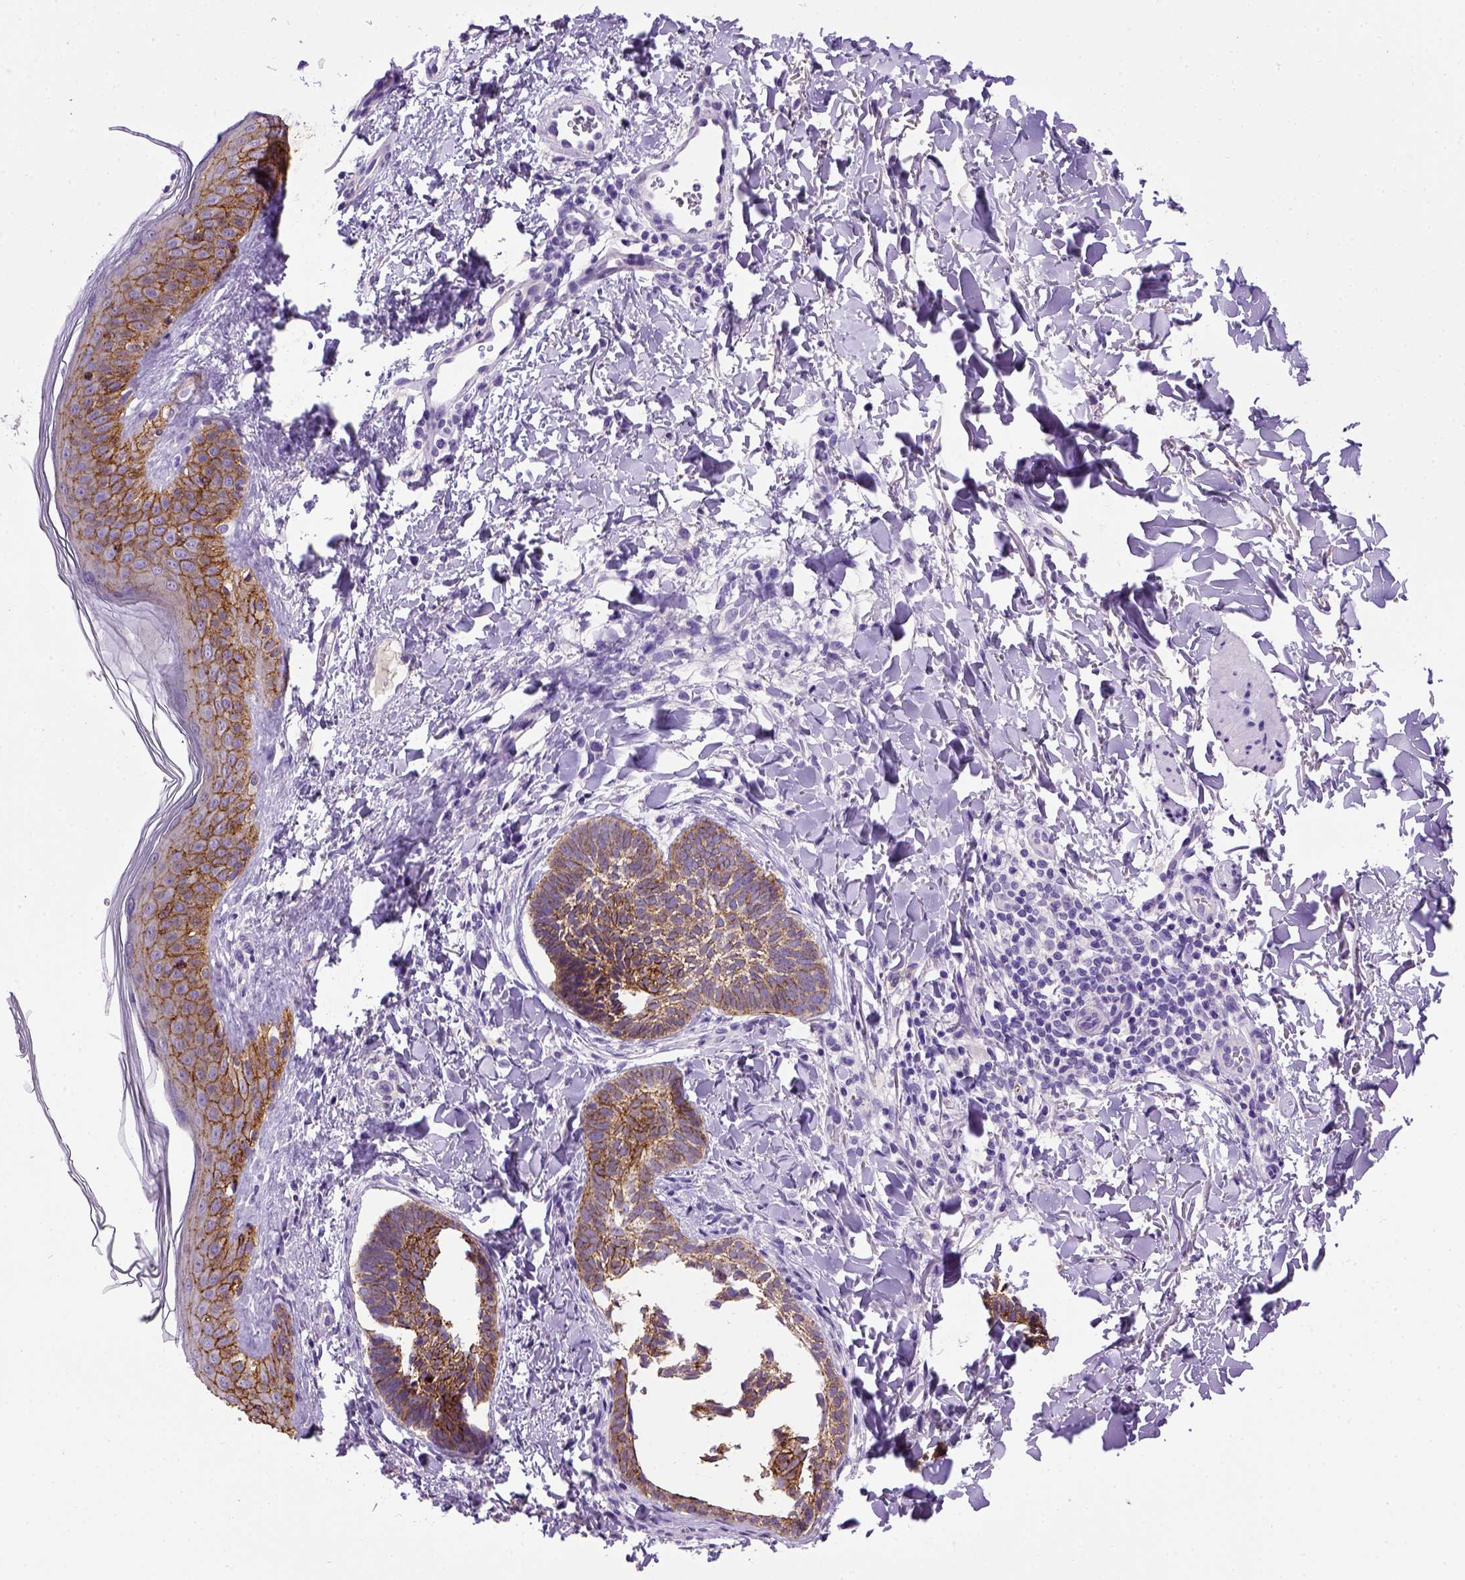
{"staining": {"intensity": "moderate", "quantity": ">75%", "location": "cytoplasmic/membranous"}, "tissue": "skin cancer", "cell_type": "Tumor cells", "image_type": "cancer", "snomed": [{"axis": "morphology", "description": "Normal tissue, NOS"}, {"axis": "morphology", "description": "Basal cell carcinoma"}, {"axis": "topography", "description": "Skin"}], "caption": "IHC image of skin basal cell carcinoma stained for a protein (brown), which displays medium levels of moderate cytoplasmic/membranous positivity in about >75% of tumor cells.", "gene": "CDH1", "patient": {"sex": "male", "age": 46}}